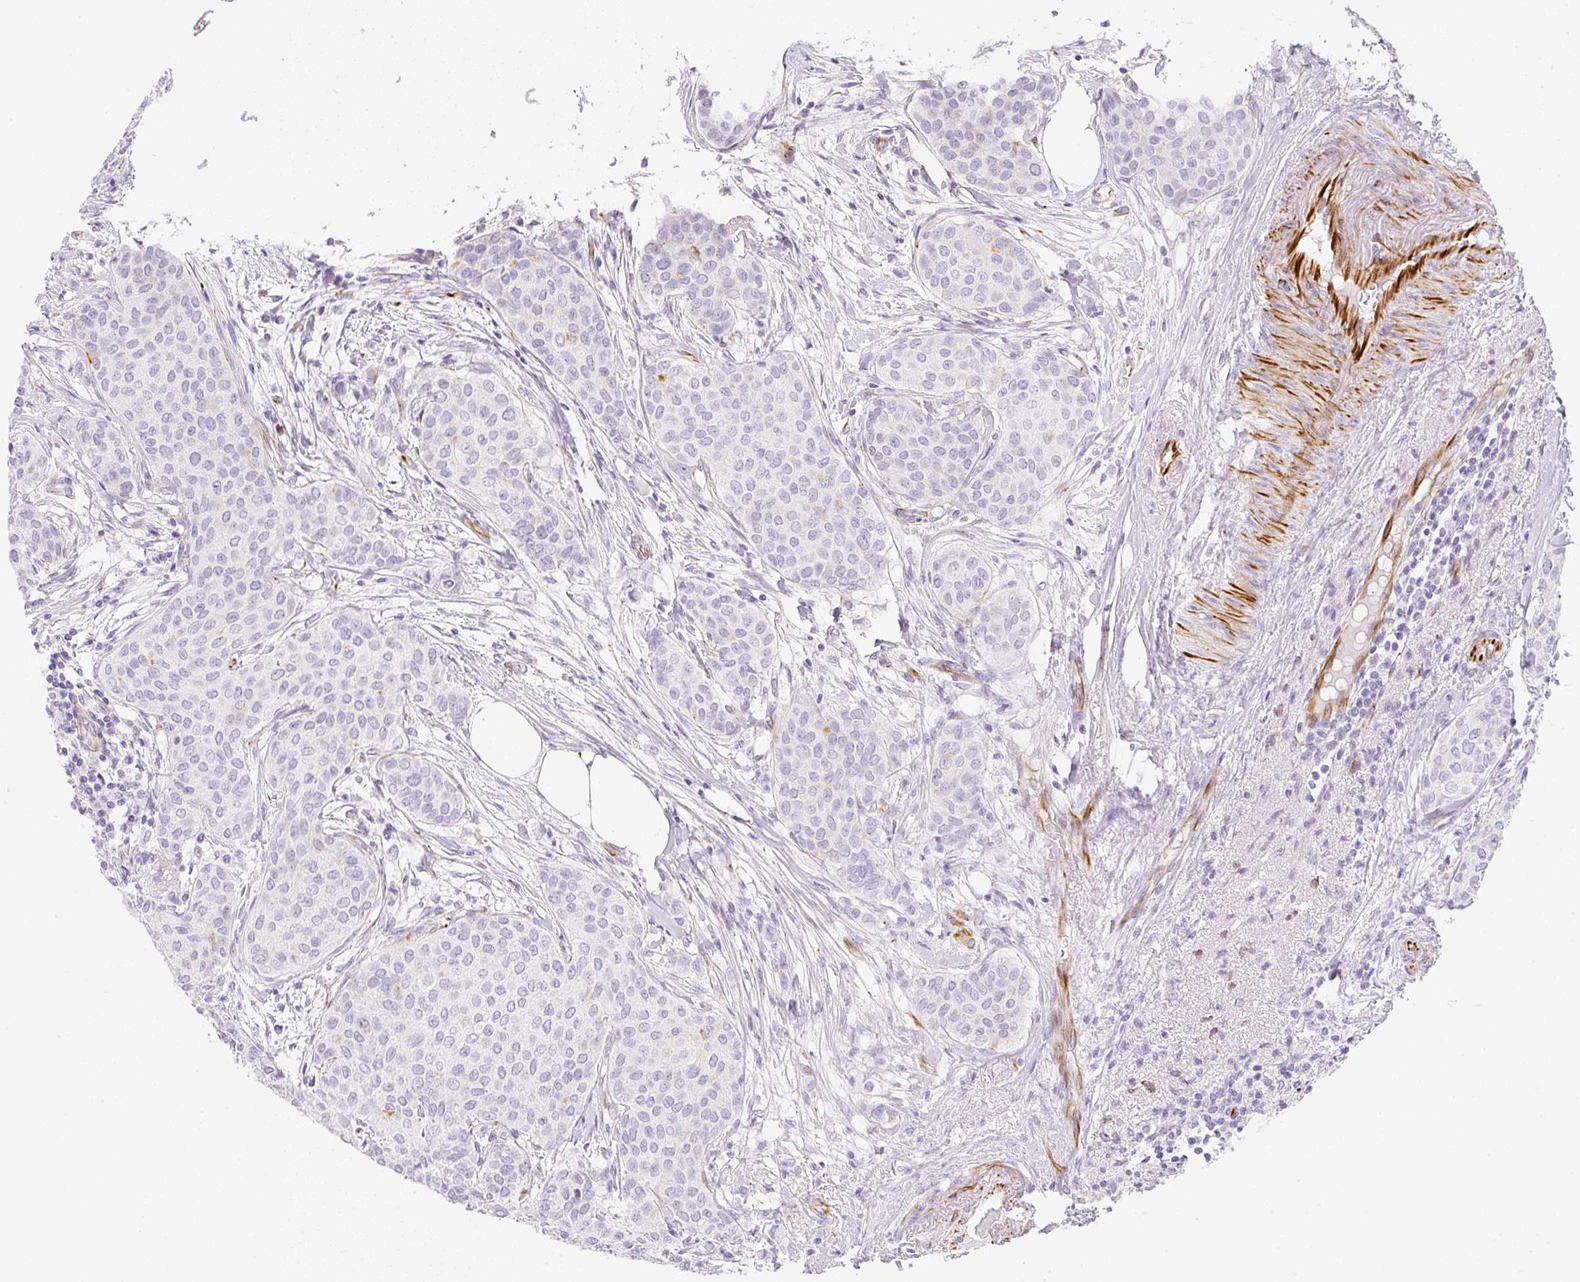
{"staining": {"intensity": "negative", "quantity": "none", "location": "none"}, "tissue": "breast cancer", "cell_type": "Tumor cells", "image_type": "cancer", "snomed": [{"axis": "morphology", "description": "Duct carcinoma"}, {"axis": "topography", "description": "Breast"}], "caption": "Protein analysis of breast cancer shows no significant expression in tumor cells.", "gene": "ZNF689", "patient": {"sex": "female", "age": 47}}